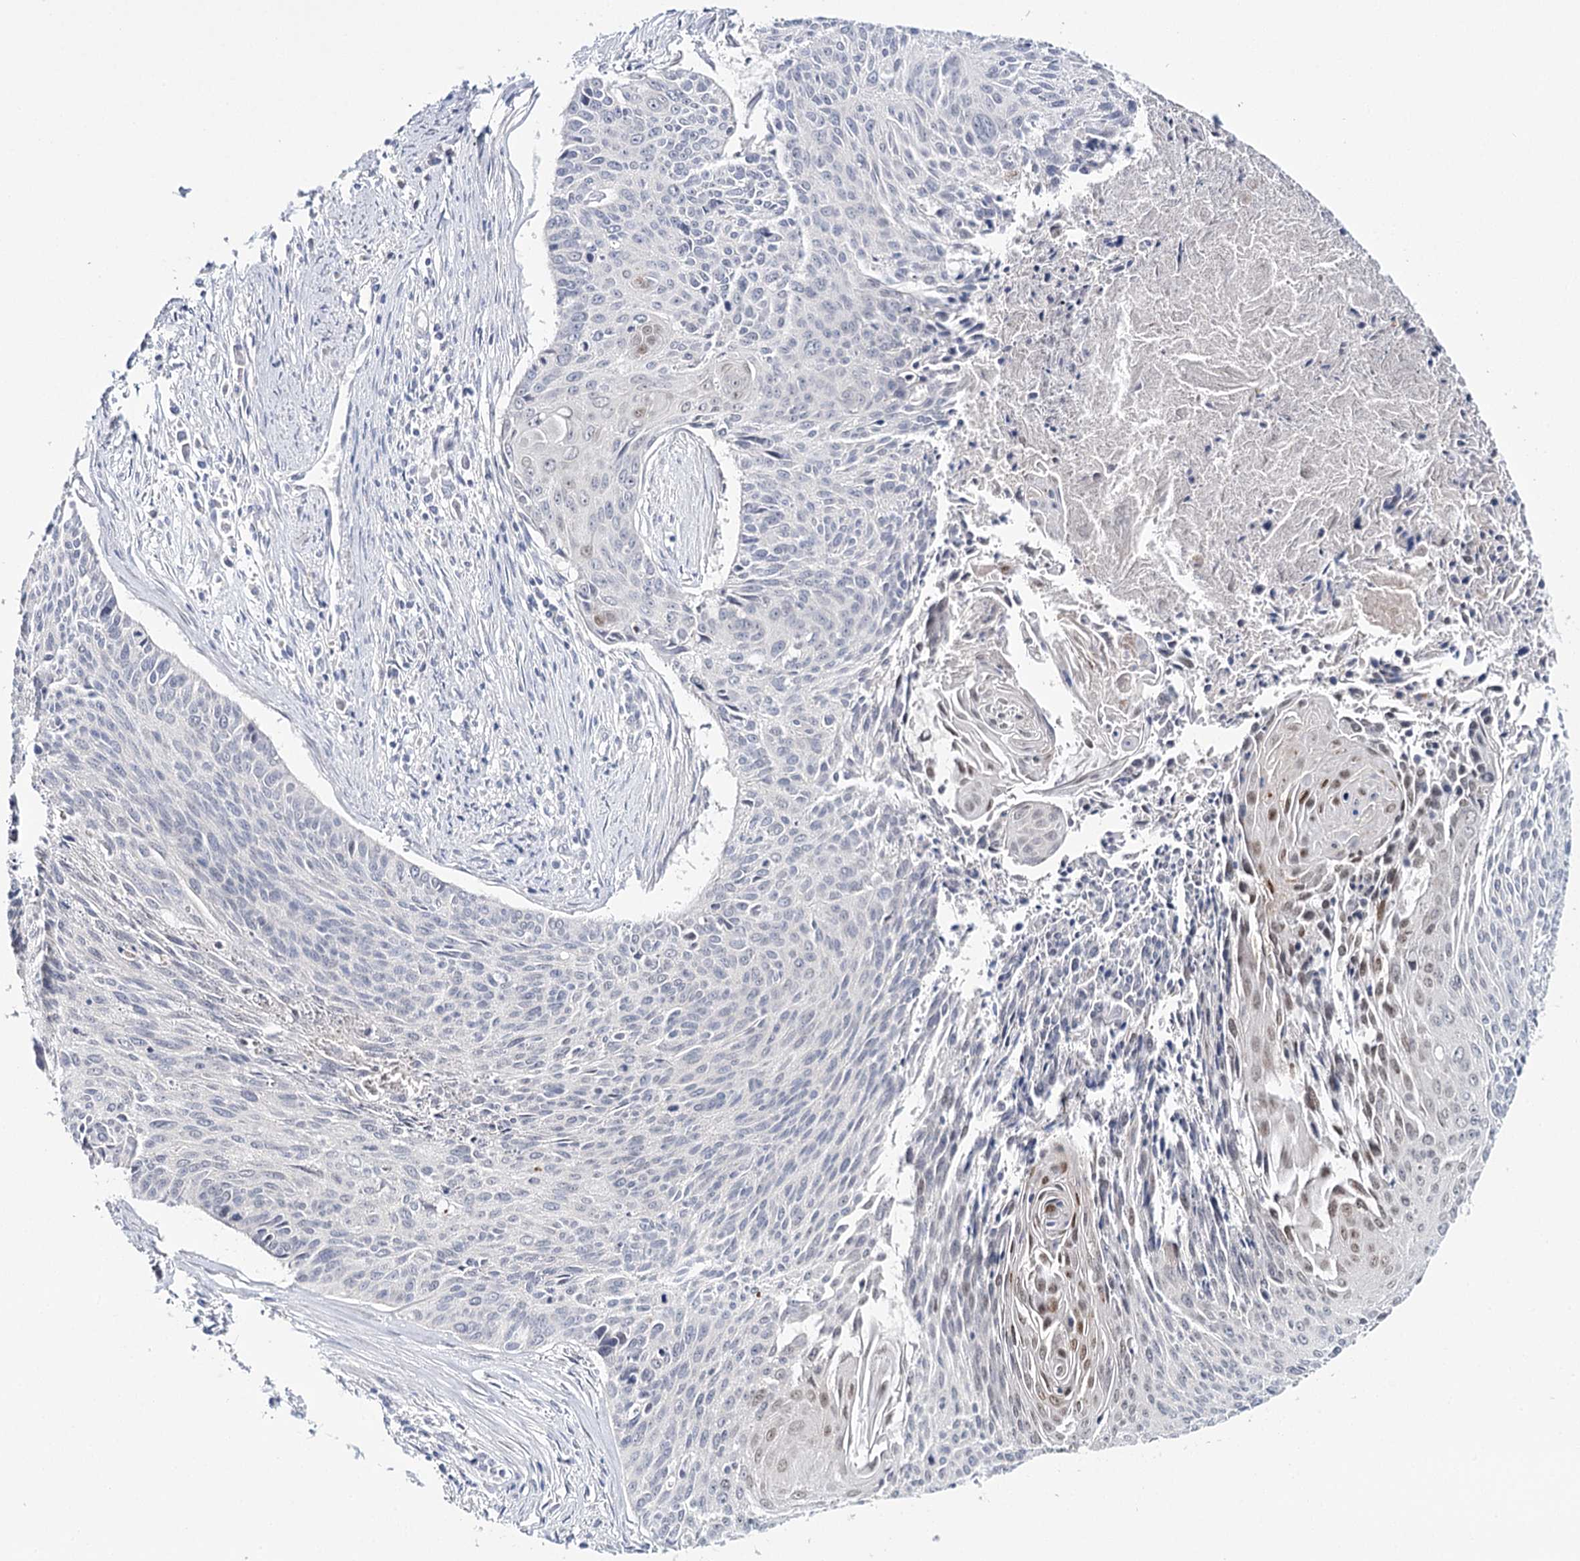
{"staining": {"intensity": "weak", "quantity": "<25%", "location": "nuclear"}, "tissue": "cervical cancer", "cell_type": "Tumor cells", "image_type": "cancer", "snomed": [{"axis": "morphology", "description": "Squamous cell carcinoma, NOS"}, {"axis": "topography", "description": "Cervix"}], "caption": "Immunohistochemistry micrograph of human squamous cell carcinoma (cervical) stained for a protein (brown), which shows no expression in tumor cells.", "gene": "TP53", "patient": {"sex": "female", "age": 55}}